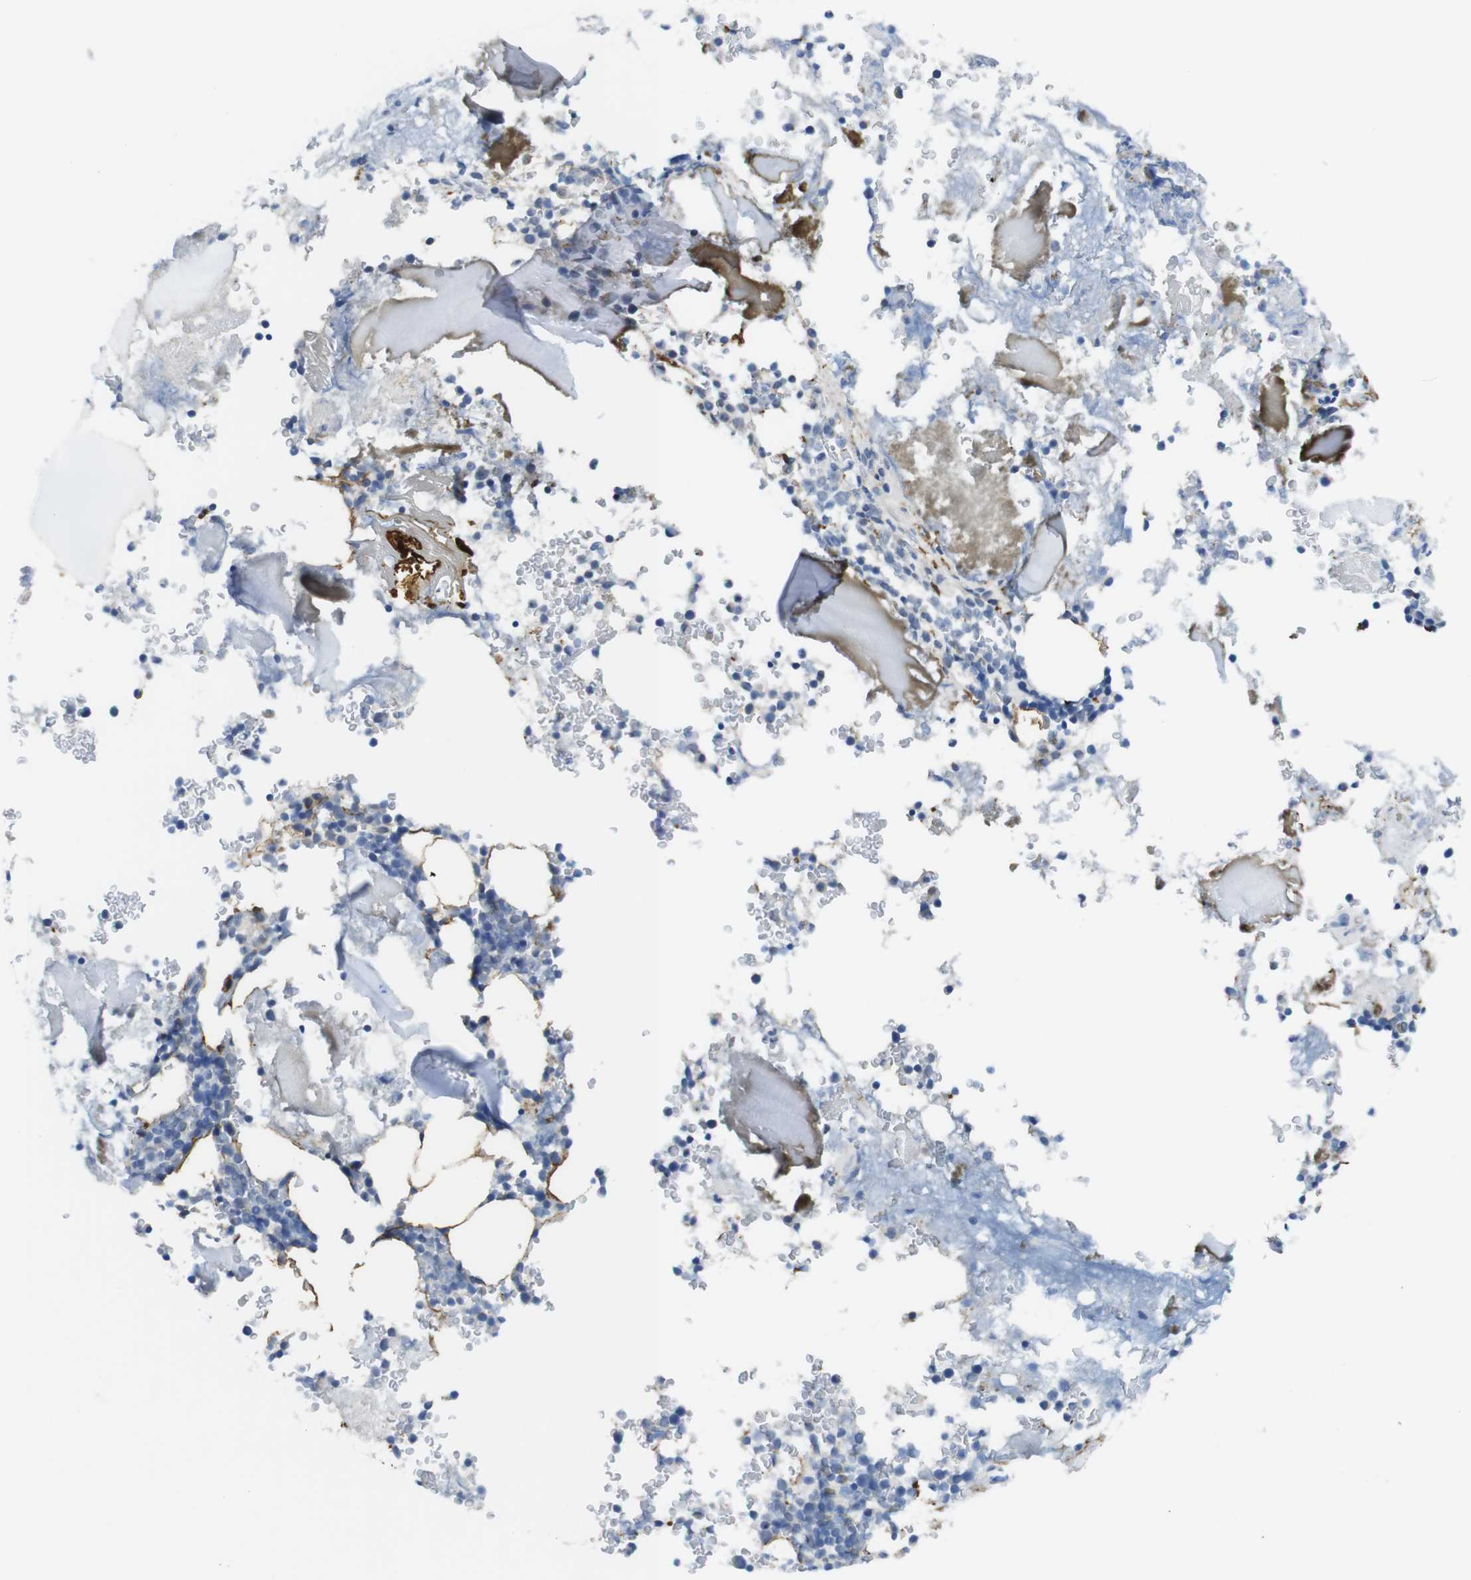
{"staining": {"intensity": "negative", "quantity": "none", "location": "none"}, "tissue": "bone marrow", "cell_type": "Hematopoietic cells", "image_type": "normal", "snomed": [{"axis": "morphology", "description": "Normal tissue, NOS"}, {"axis": "topography", "description": "Bone marrow"}], "caption": "Immunohistochemistry of benign human bone marrow exhibits no staining in hematopoietic cells.", "gene": "CDH8", "patient": {"sex": "male"}}